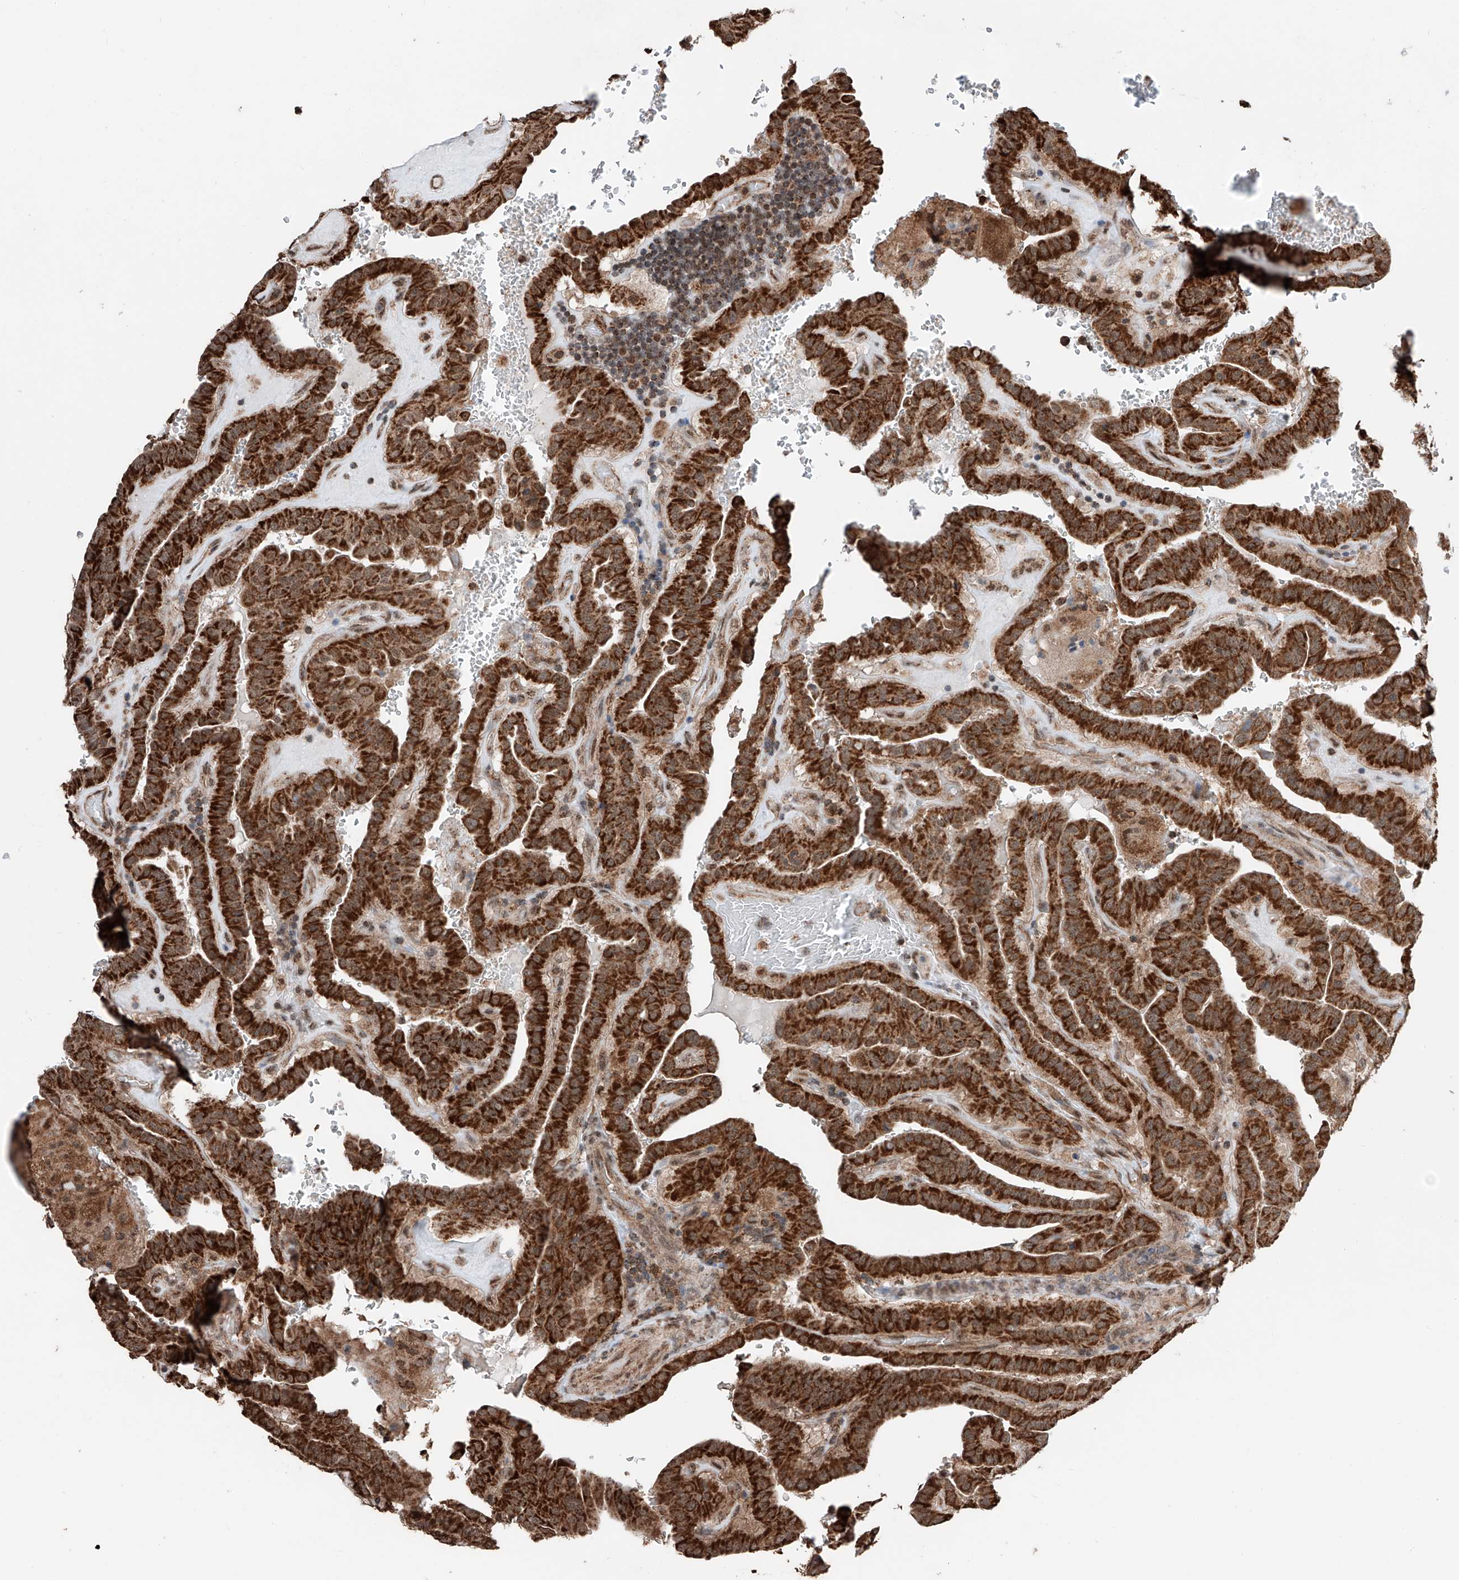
{"staining": {"intensity": "strong", "quantity": ">75%", "location": "cytoplasmic/membranous"}, "tissue": "thyroid cancer", "cell_type": "Tumor cells", "image_type": "cancer", "snomed": [{"axis": "morphology", "description": "Papillary adenocarcinoma, NOS"}, {"axis": "topography", "description": "Thyroid gland"}], "caption": "Human thyroid cancer stained with a brown dye reveals strong cytoplasmic/membranous positive expression in approximately >75% of tumor cells.", "gene": "ZNF445", "patient": {"sex": "male", "age": 77}}